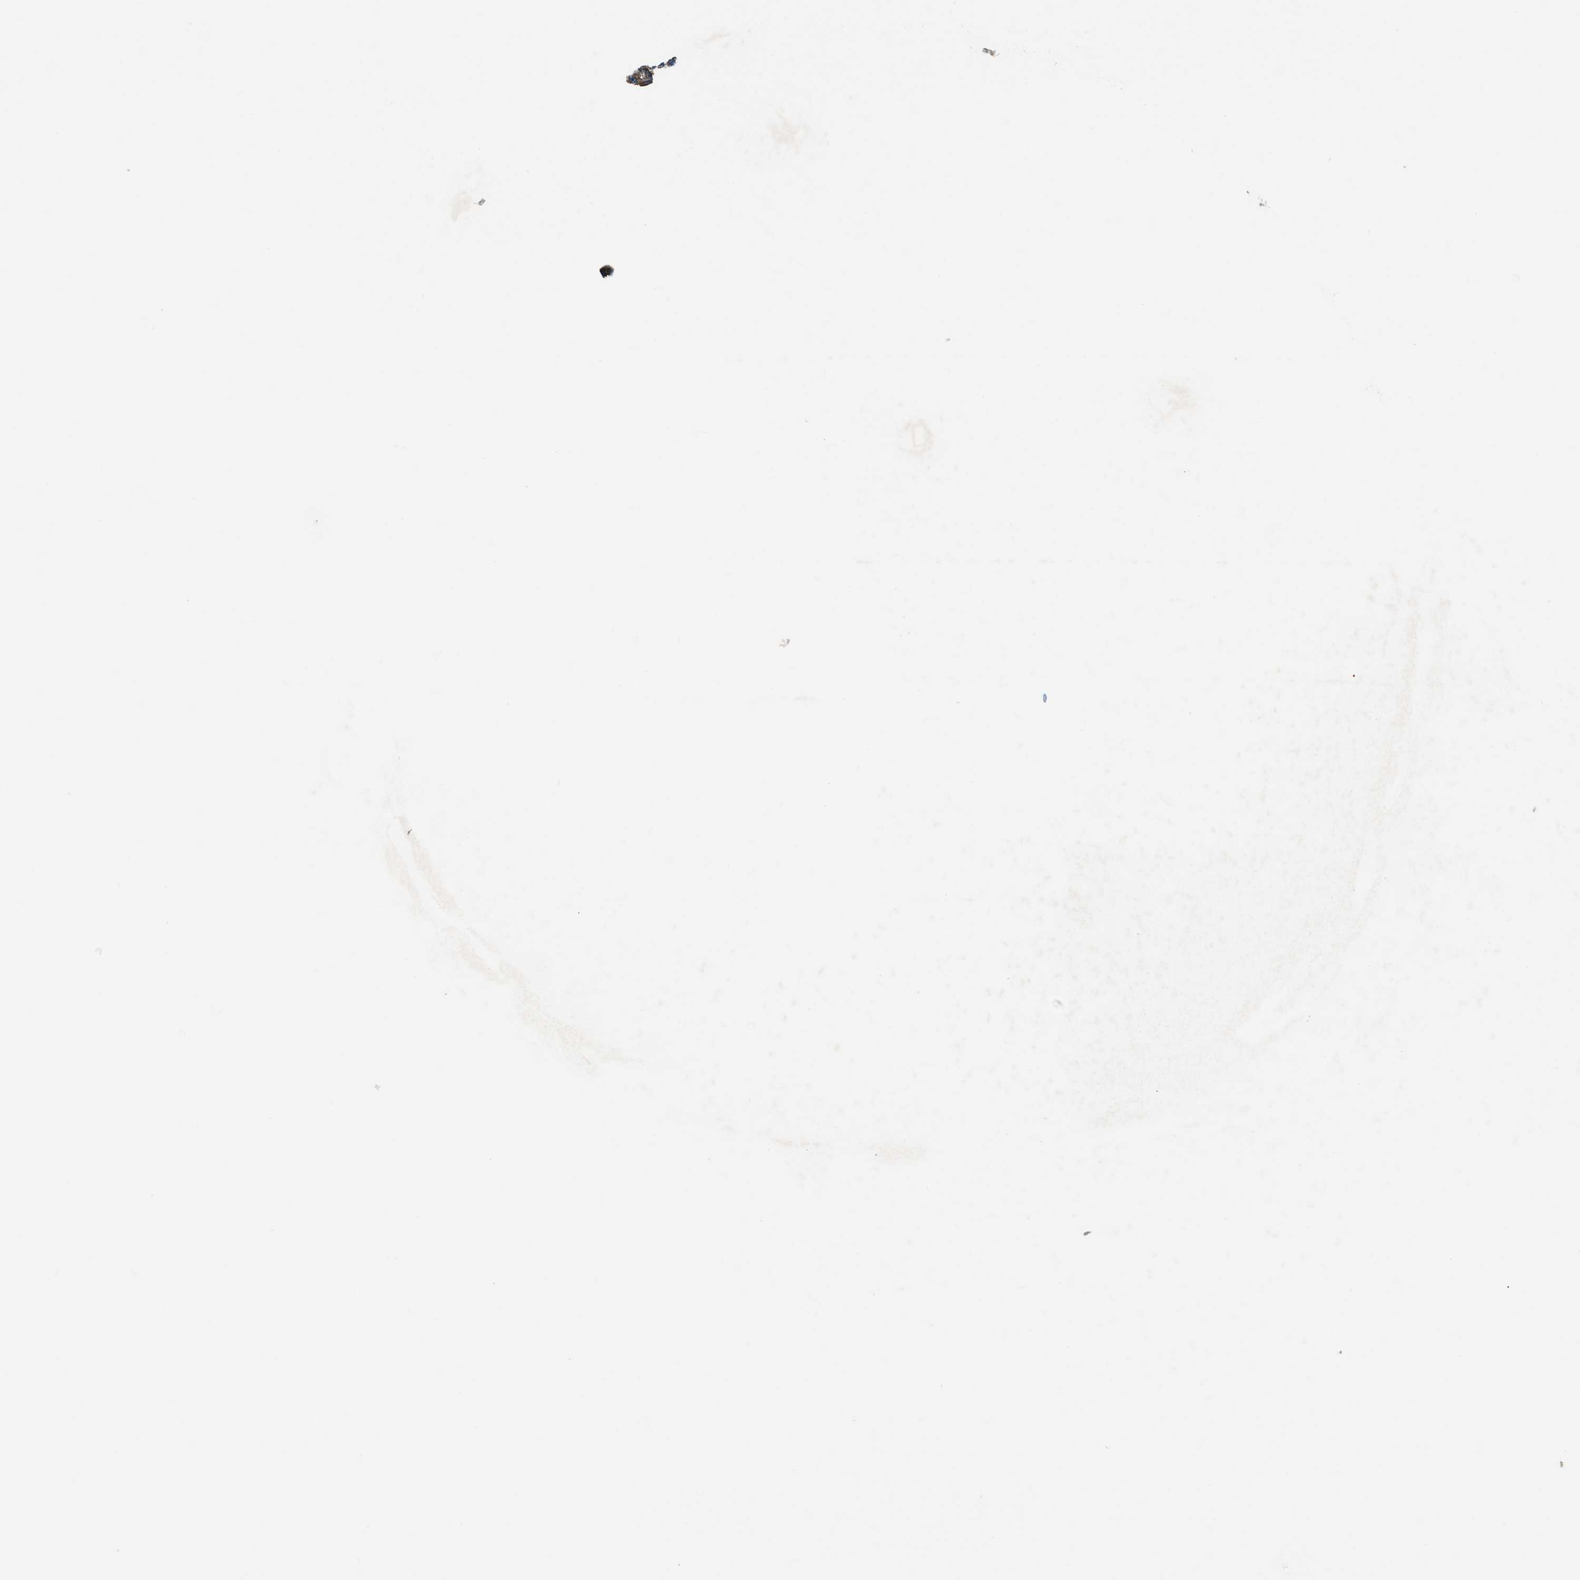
{"staining": {"intensity": "moderate", "quantity": ">75%", "location": "cytoplasmic/membranous"}, "tissue": "testis cancer", "cell_type": "Tumor cells", "image_type": "cancer", "snomed": [{"axis": "morphology", "description": "Seminoma, NOS"}, {"axis": "morphology", "description": "Carcinoma, Embryonal, NOS"}, {"axis": "topography", "description": "Testis"}], "caption": "Immunohistochemistry (IHC) (DAB (3,3'-diaminobenzidine)) staining of human testis cancer demonstrates moderate cytoplasmic/membranous protein staining in about >75% of tumor cells.", "gene": "ARFGAP2", "patient": {"sex": "male", "age": 38}}